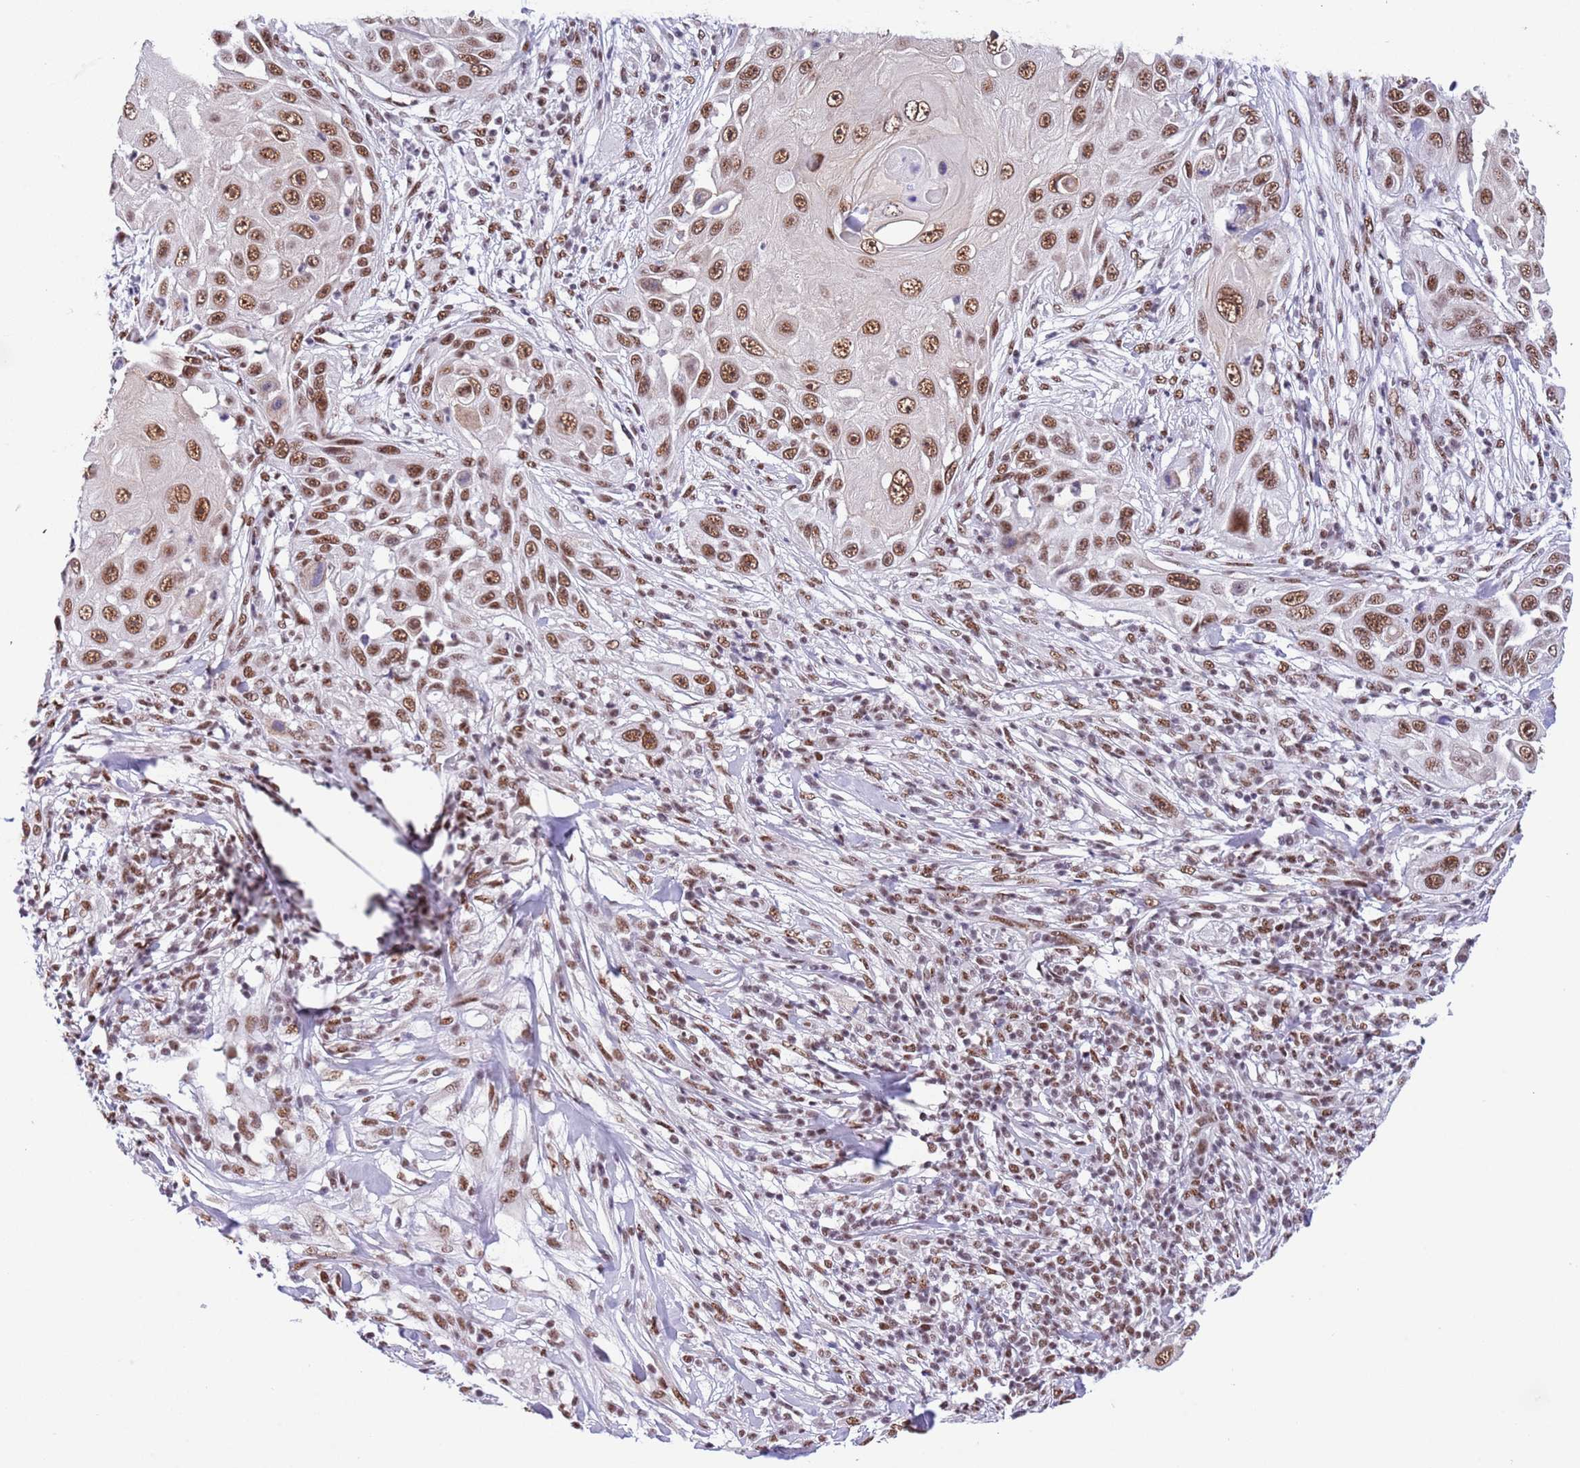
{"staining": {"intensity": "moderate", "quantity": ">75%", "location": "nuclear"}, "tissue": "skin cancer", "cell_type": "Tumor cells", "image_type": "cancer", "snomed": [{"axis": "morphology", "description": "Squamous cell carcinoma, NOS"}, {"axis": "topography", "description": "Skin"}], "caption": "The photomicrograph exhibits staining of squamous cell carcinoma (skin), revealing moderate nuclear protein staining (brown color) within tumor cells.", "gene": "SF3A2", "patient": {"sex": "female", "age": 44}}